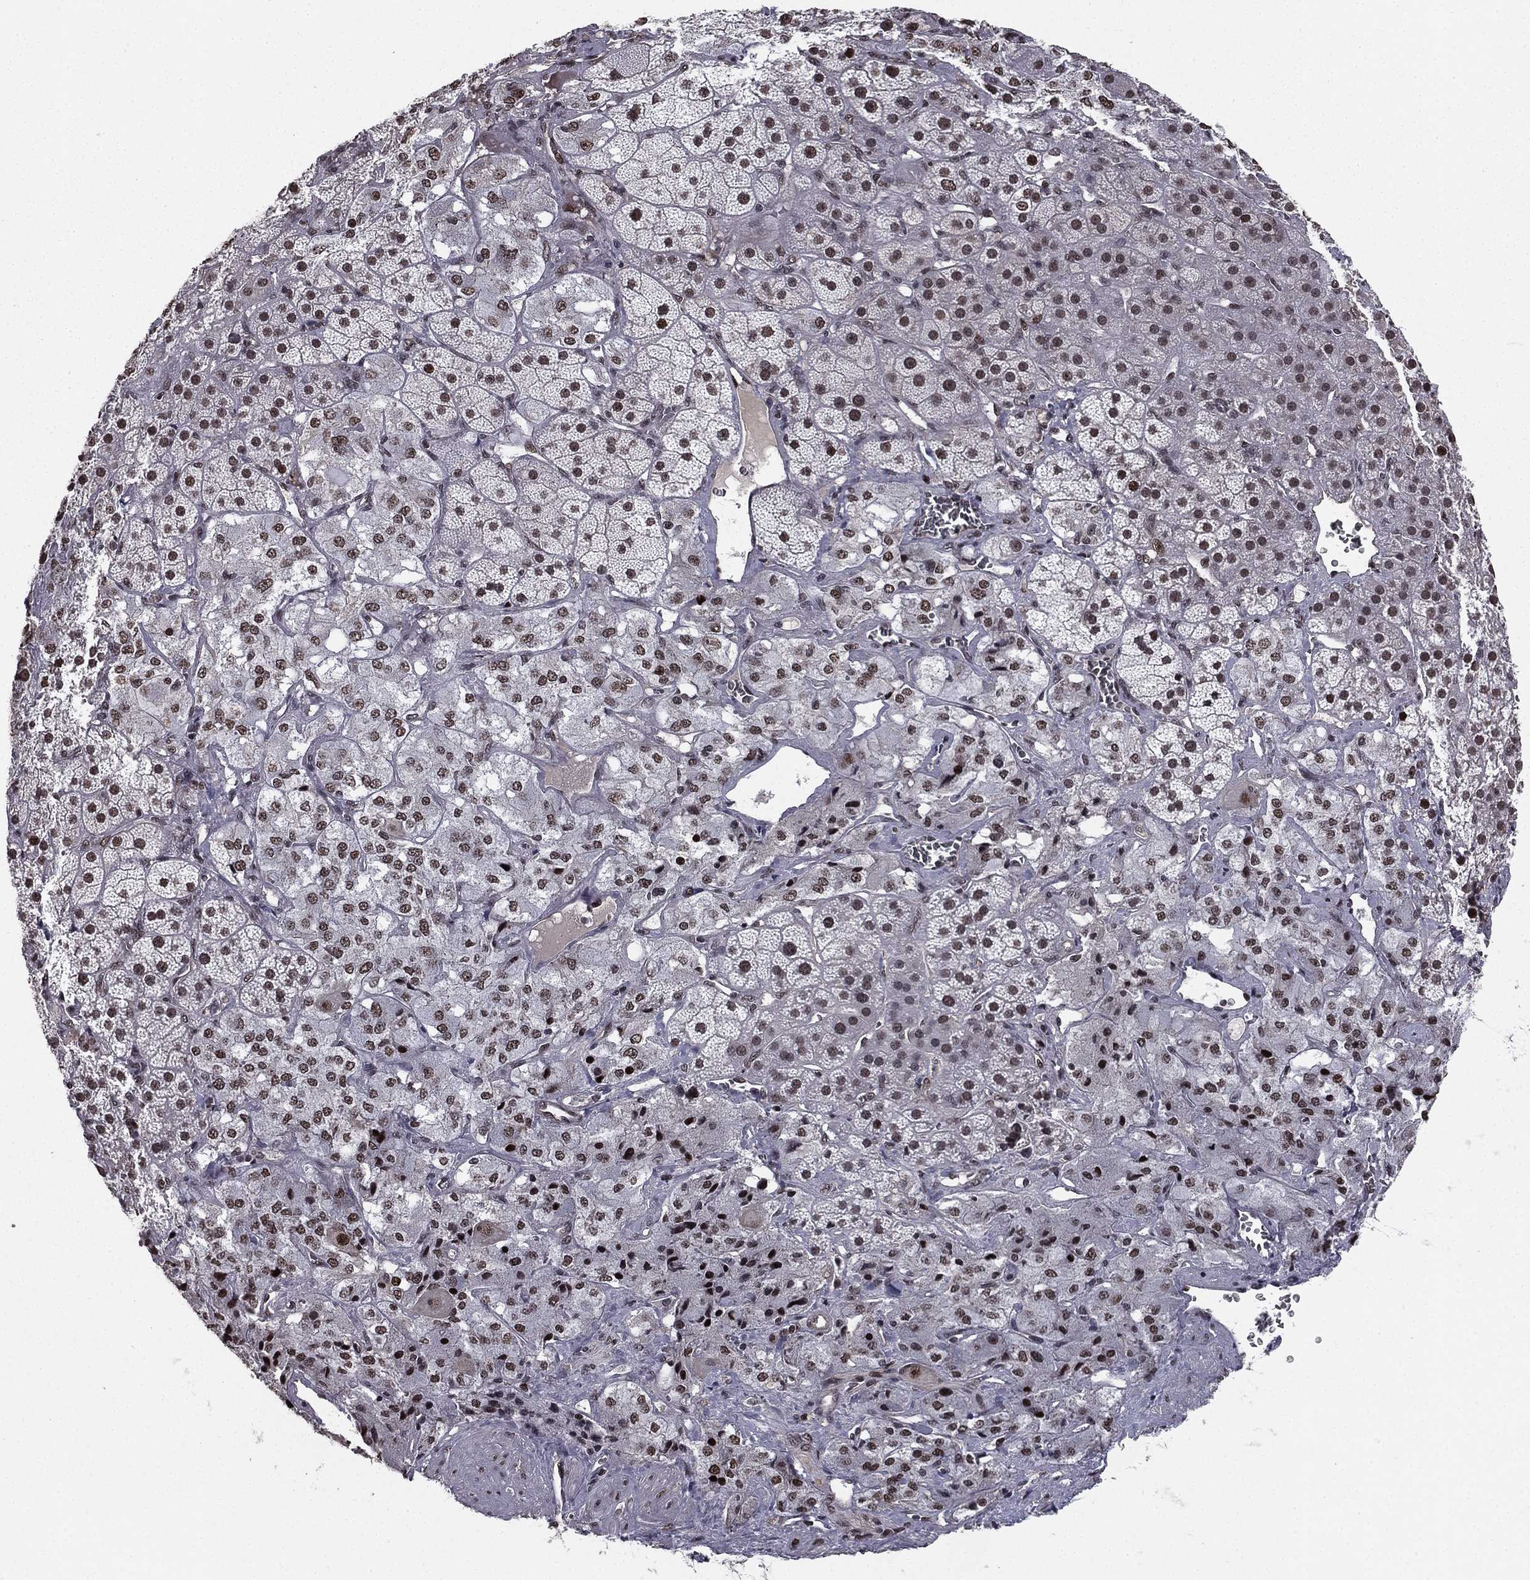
{"staining": {"intensity": "moderate", "quantity": "25%-75%", "location": "nuclear"}, "tissue": "adrenal gland", "cell_type": "Glandular cells", "image_type": "normal", "snomed": [{"axis": "morphology", "description": "Normal tissue, NOS"}, {"axis": "topography", "description": "Adrenal gland"}], "caption": "Immunohistochemical staining of normal human adrenal gland shows 25%-75% levels of moderate nuclear protein expression in approximately 25%-75% of glandular cells.", "gene": "RARB", "patient": {"sex": "male", "age": 57}}